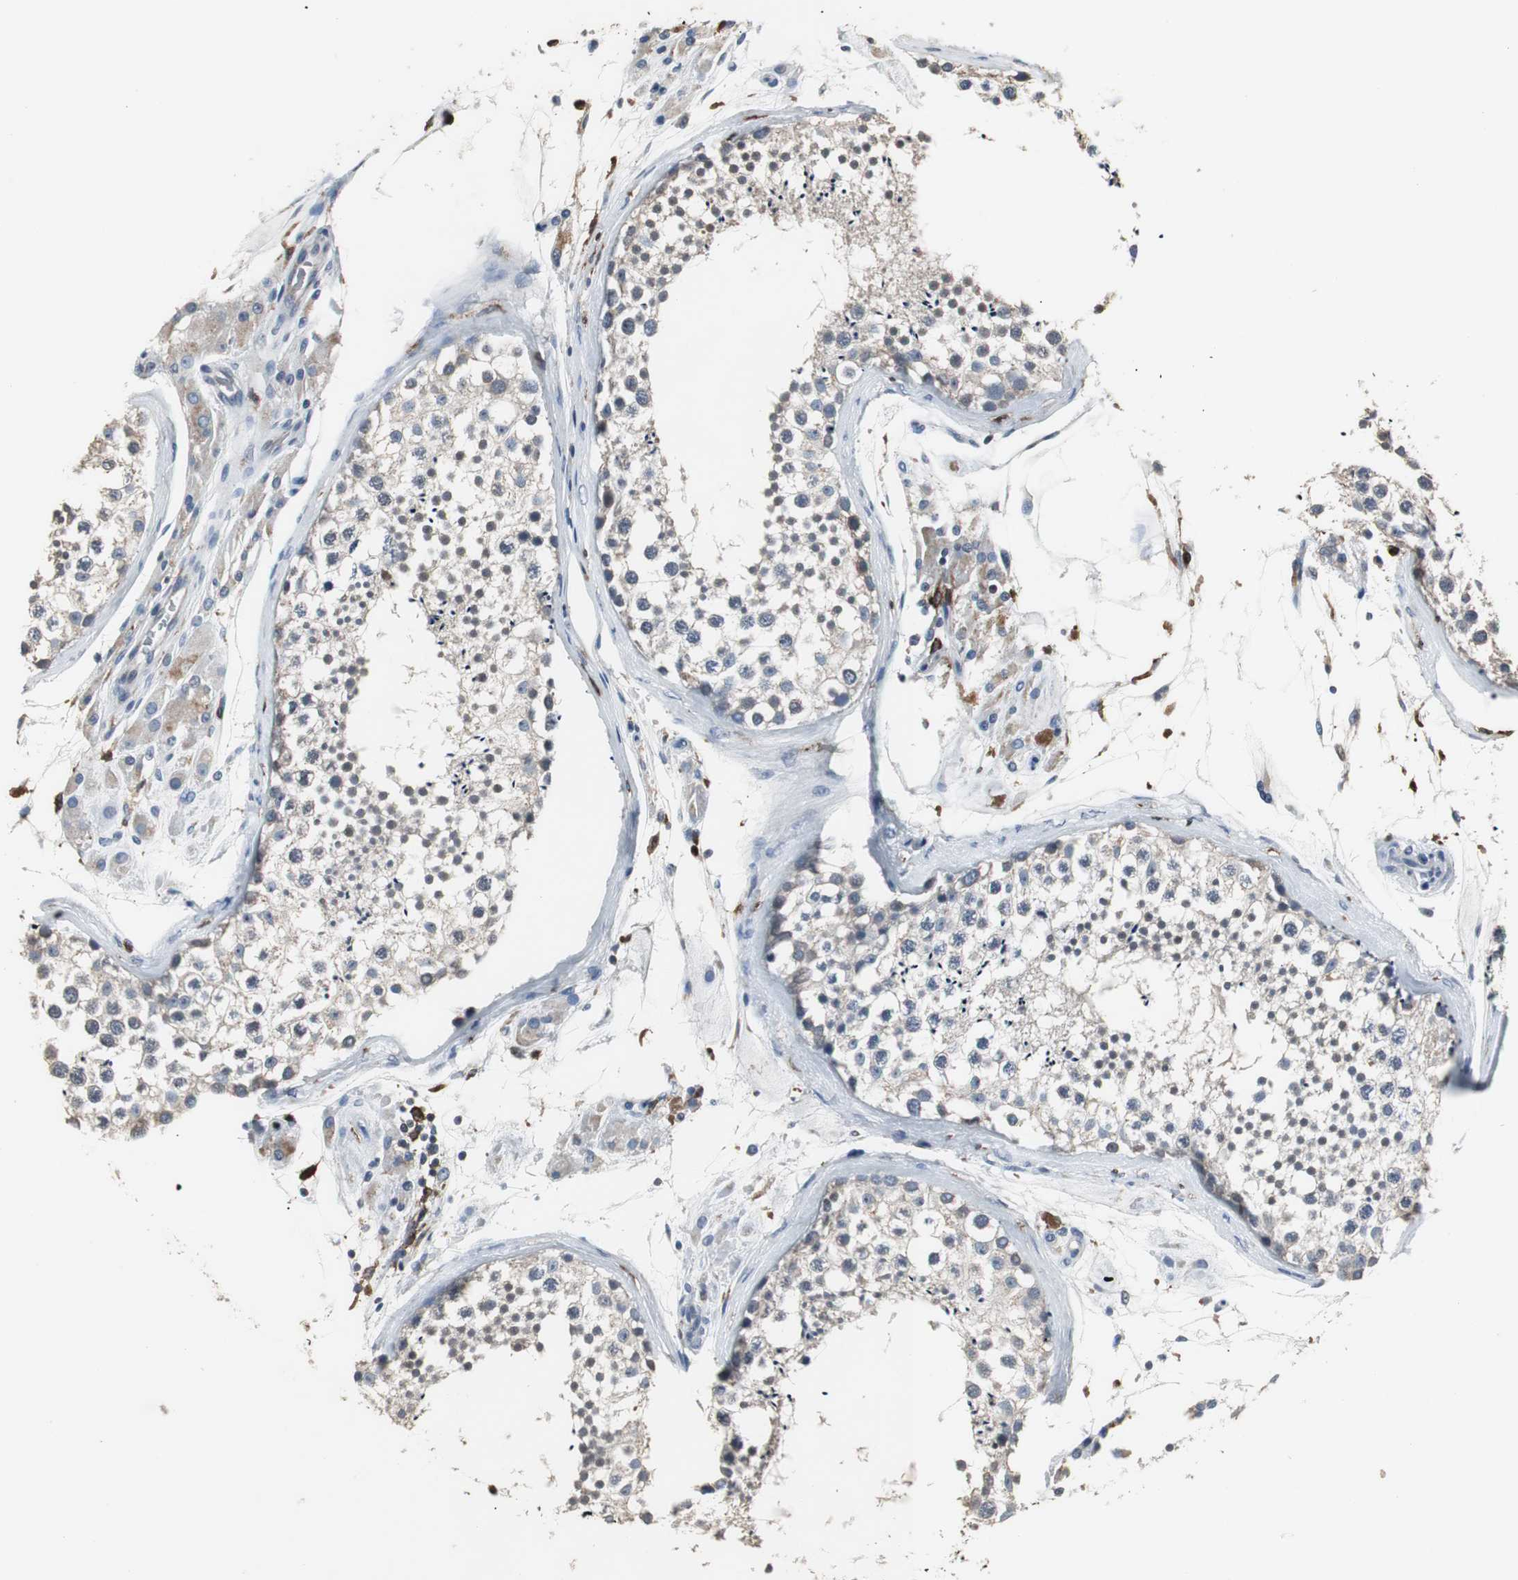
{"staining": {"intensity": "weak", "quantity": "<25%", "location": "cytoplasmic/membranous"}, "tissue": "testis", "cell_type": "Cells in seminiferous ducts", "image_type": "normal", "snomed": [{"axis": "morphology", "description": "Normal tissue, NOS"}, {"axis": "topography", "description": "Testis"}], "caption": "Photomicrograph shows no protein positivity in cells in seminiferous ducts of benign testis.", "gene": "NCF2", "patient": {"sex": "male", "age": 46}}